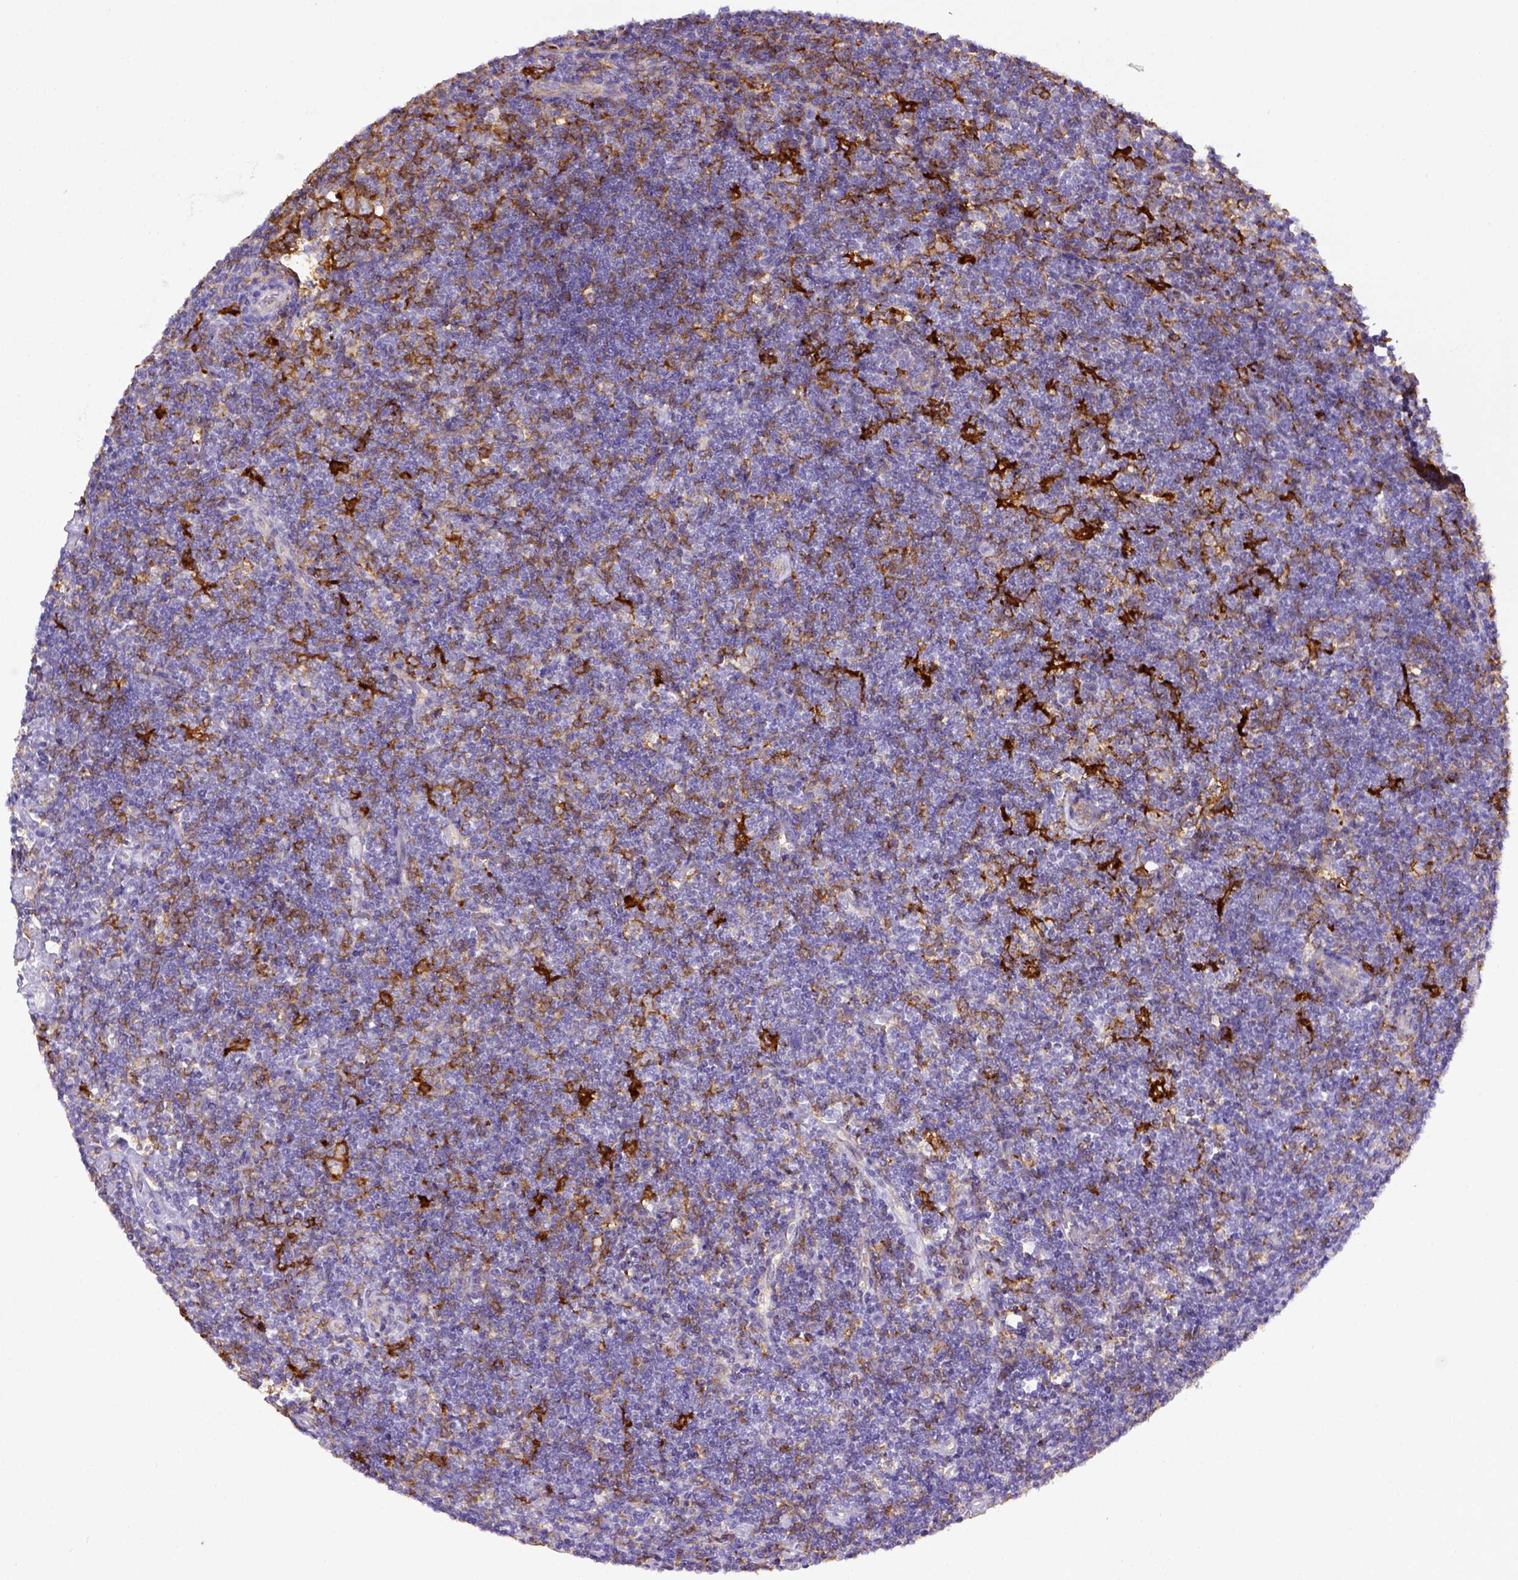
{"staining": {"intensity": "negative", "quantity": "none", "location": "none"}, "tissue": "lymphoma", "cell_type": "Tumor cells", "image_type": "cancer", "snomed": [{"axis": "morphology", "description": "Hodgkin's disease, NOS"}, {"axis": "topography", "description": "Lymph node"}], "caption": "Hodgkin's disease was stained to show a protein in brown. There is no significant expression in tumor cells.", "gene": "CD40", "patient": {"sex": "male", "age": 40}}